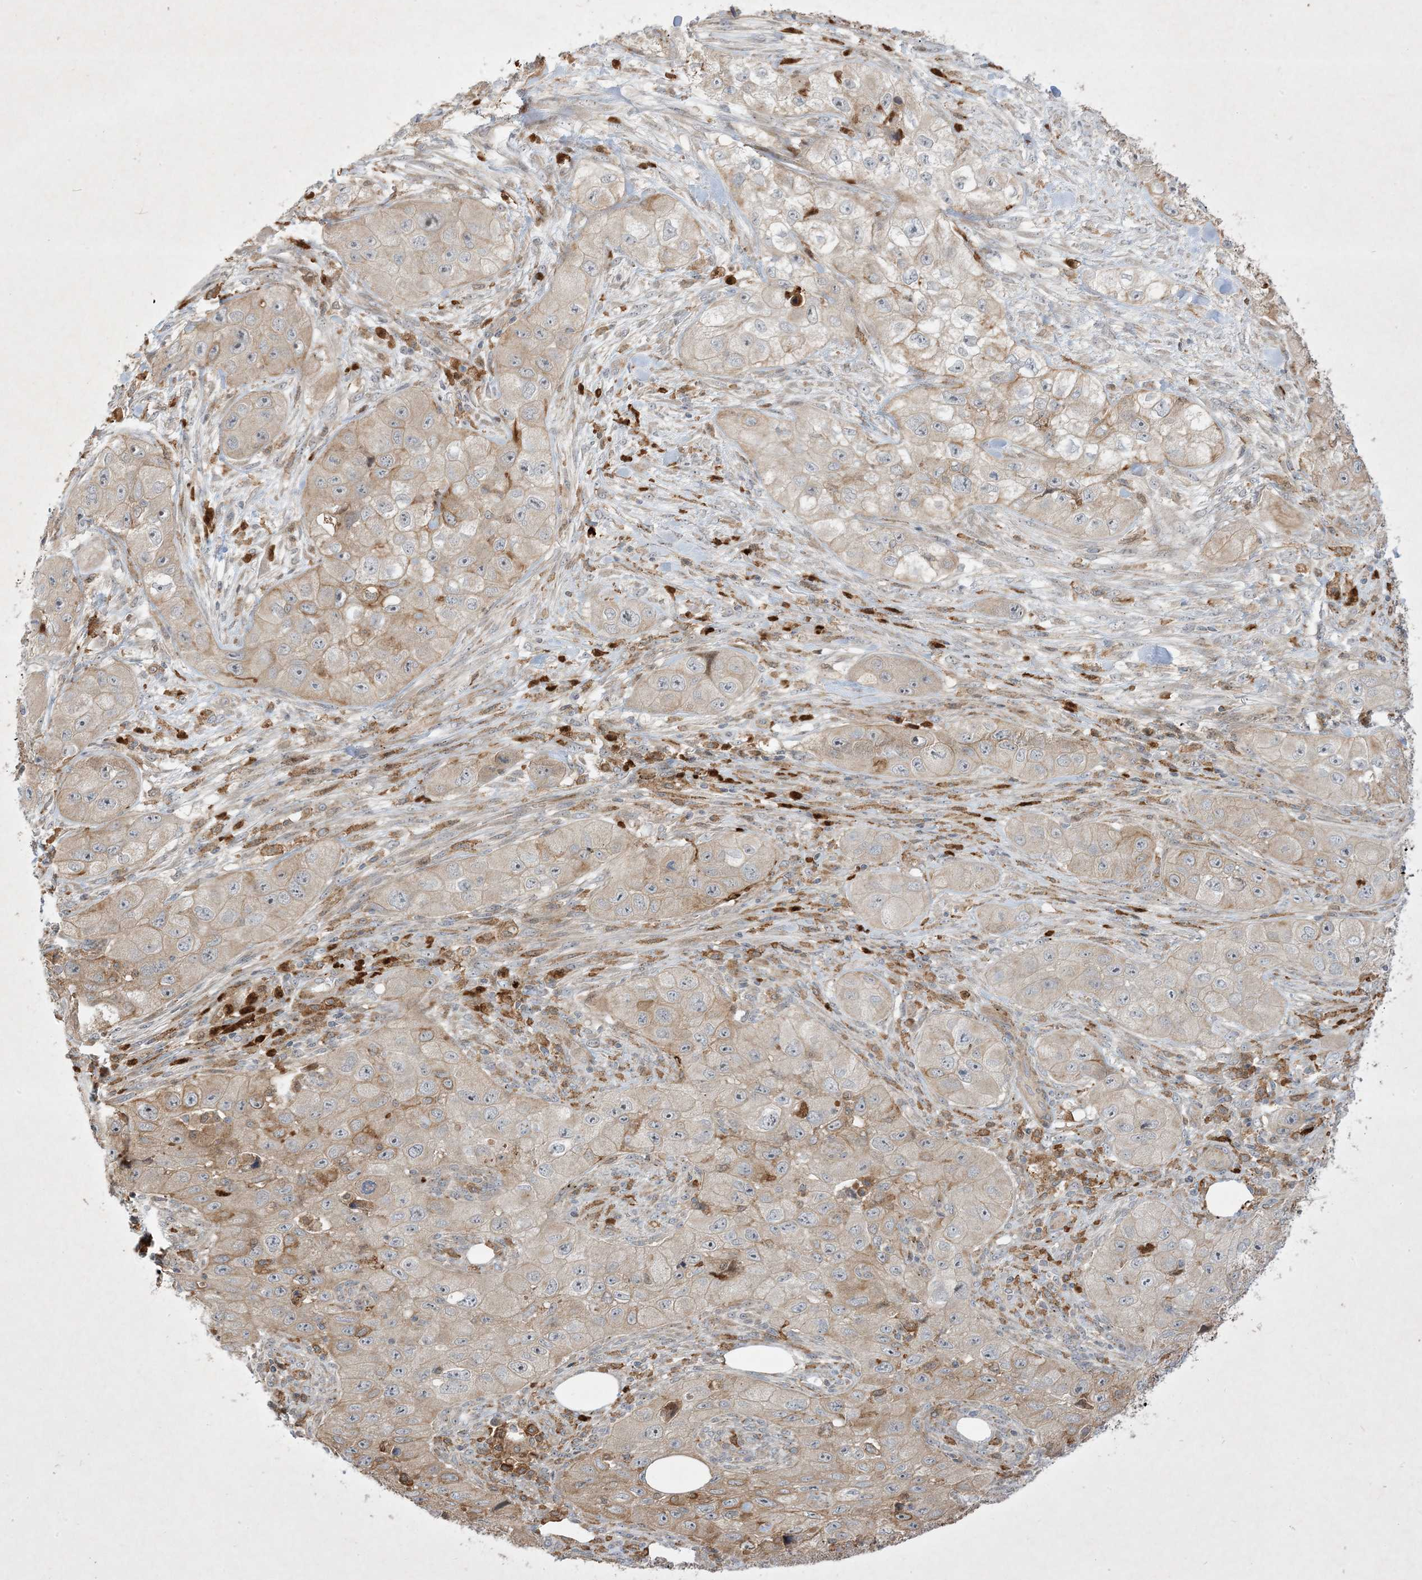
{"staining": {"intensity": "weak", "quantity": "25%-75%", "location": "cytoplasmic/membranous"}, "tissue": "skin cancer", "cell_type": "Tumor cells", "image_type": "cancer", "snomed": [{"axis": "morphology", "description": "Squamous cell carcinoma, NOS"}, {"axis": "topography", "description": "Skin"}, {"axis": "topography", "description": "Subcutis"}], "caption": "A brown stain highlights weak cytoplasmic/membranous positivity of a protein in human skin squamous cell carcinoma tumor cells. (Brightfield microscopy of DAB IHC at high magnification).", "gene": "IFT57", "patient": {"sex": "male", "age": 73}}